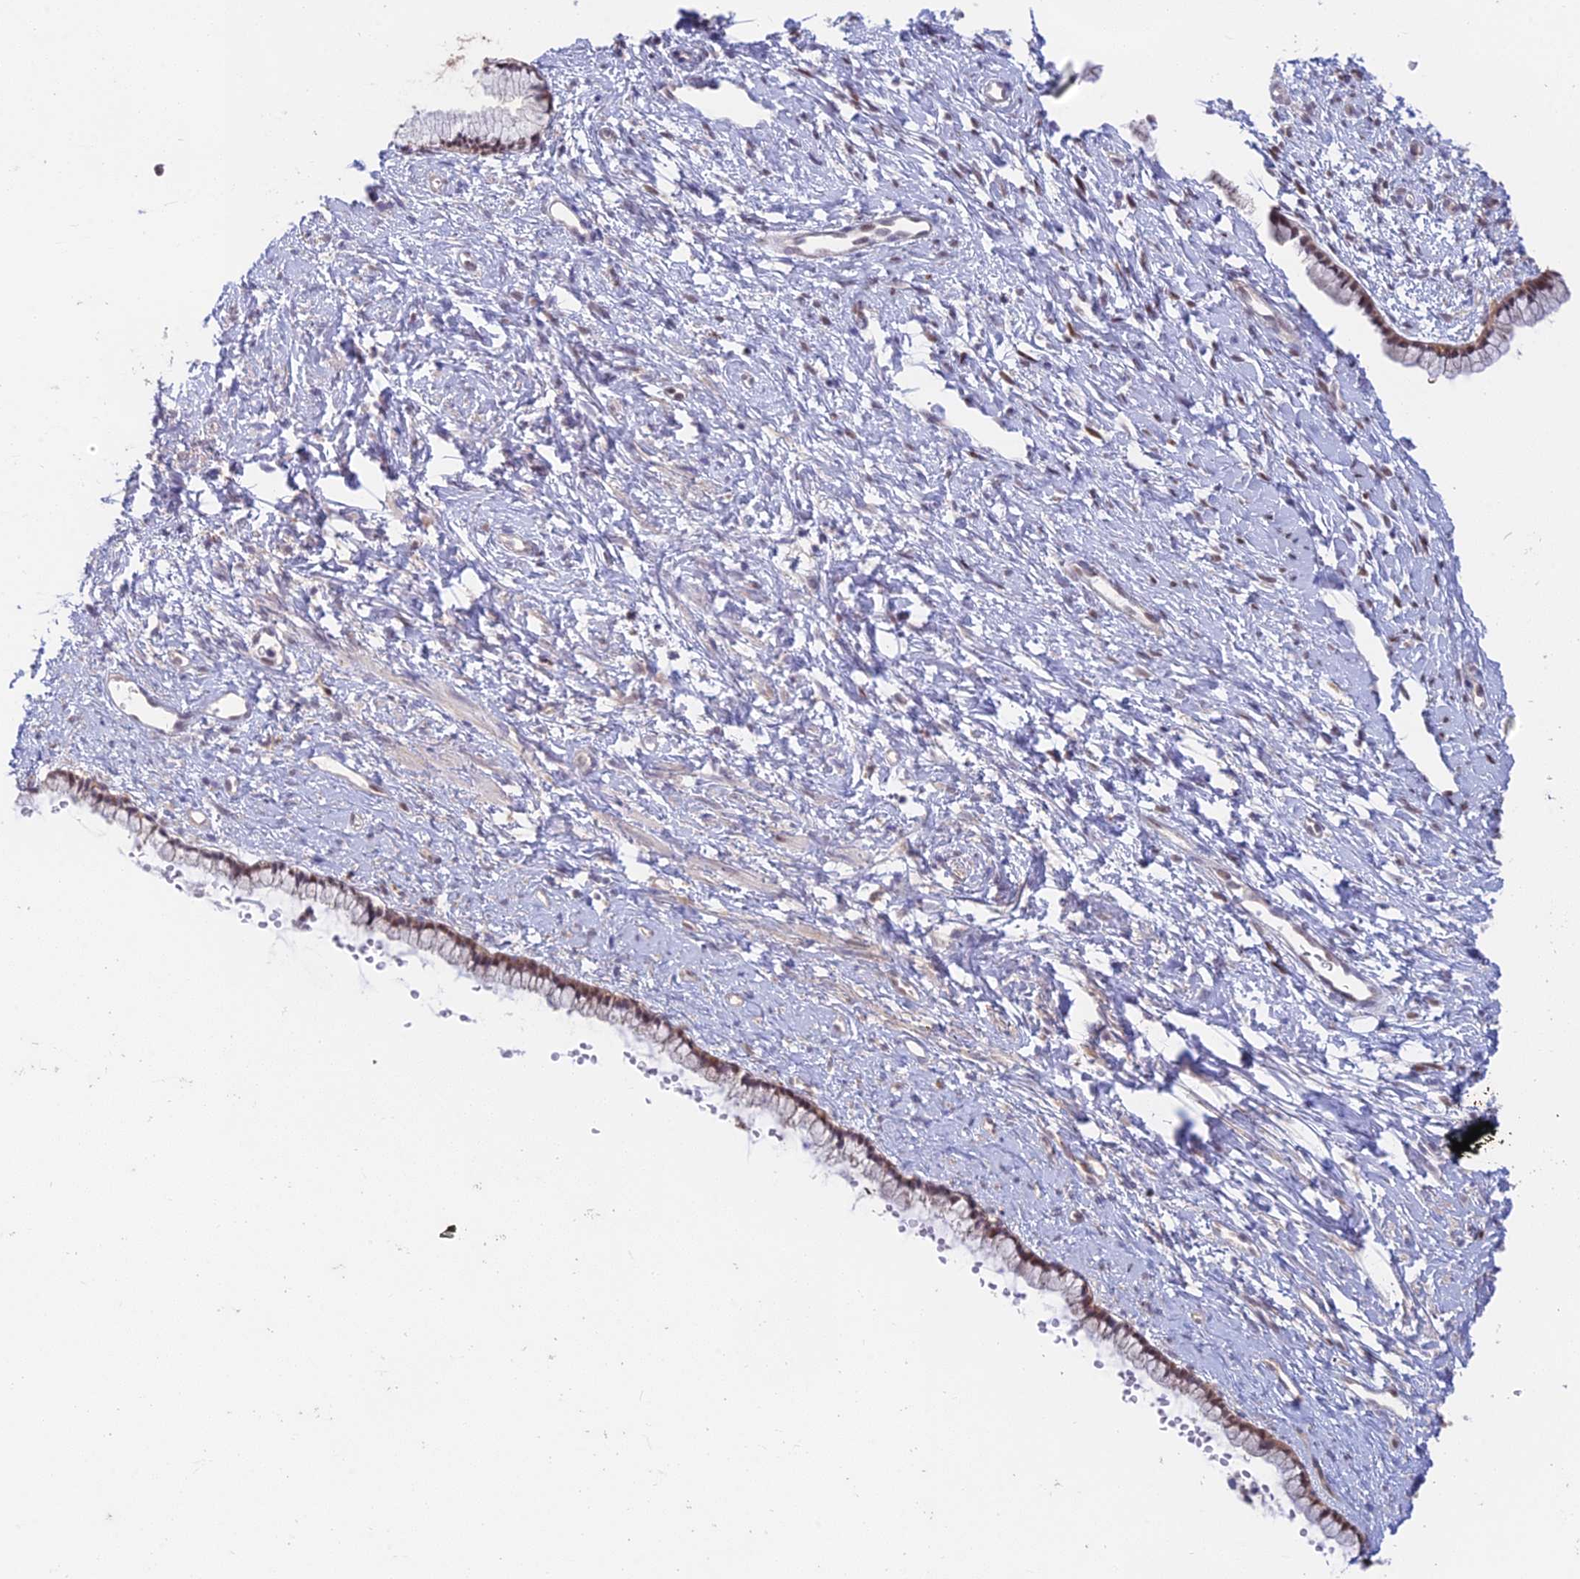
{"staining": {"intensity": "moderate", "quantity": ">75%", "location": "cytoplasmic/membranous,nuclear"}, "tissue": "cervix", "cell_type": "Glandular cells", "image_type": "normal", "snomed": [{"axis": "morphology", "description": "Normal tissue, NOS"}, {"axis": "topography", "description": "Cervix"}], "caption": "This photomicrograph exhibits immunohistochemistry staining of benign cervix, with medium moderate cytoplasmic/membranous,nuclear staining in about >75% of glandular cells.", "gene": "MRPL17", "patient": {"sex": "female", "age": 57}}